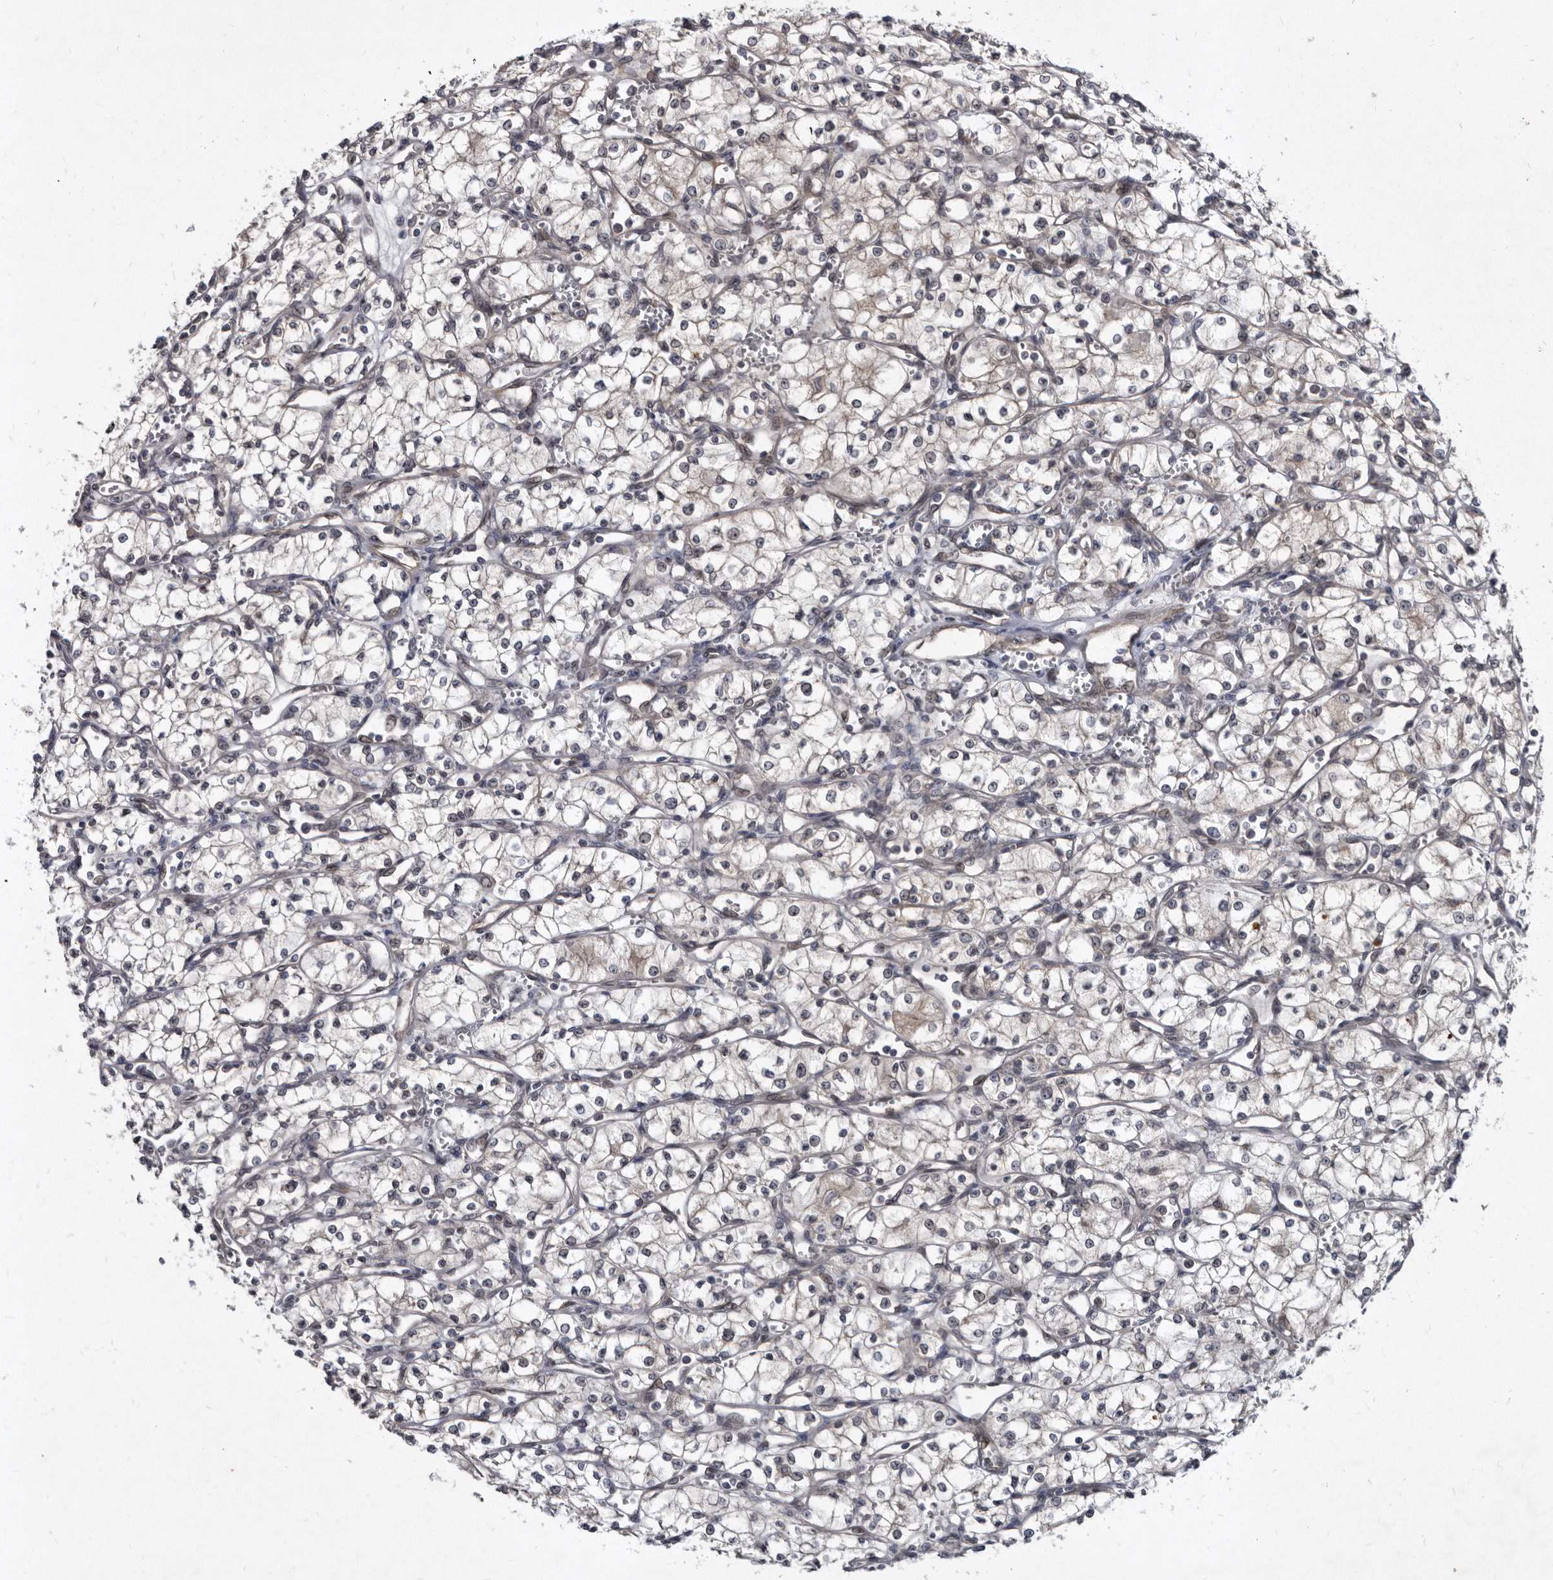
{"staining": {"intensity": "negative", "quantity": "none", "location": "none"}, "tissue": "renal cancer", "cell_type": "Tumor cells", "image_type": "cancer", "snomed": [{"axis": "morphology", "description": "Adenocarcinoma, NOS"}, {"axis": "topography", "description": "Kidney"}], "caption": "IHC image of neoplastic tissue: renal adenocarcinoma stained with DAB (3,3'-diaminobenzidine) reveals no significant protein staining in tumor cells.", "gene": "PROM1", "patient": {"sex": "male", "age": 59}}